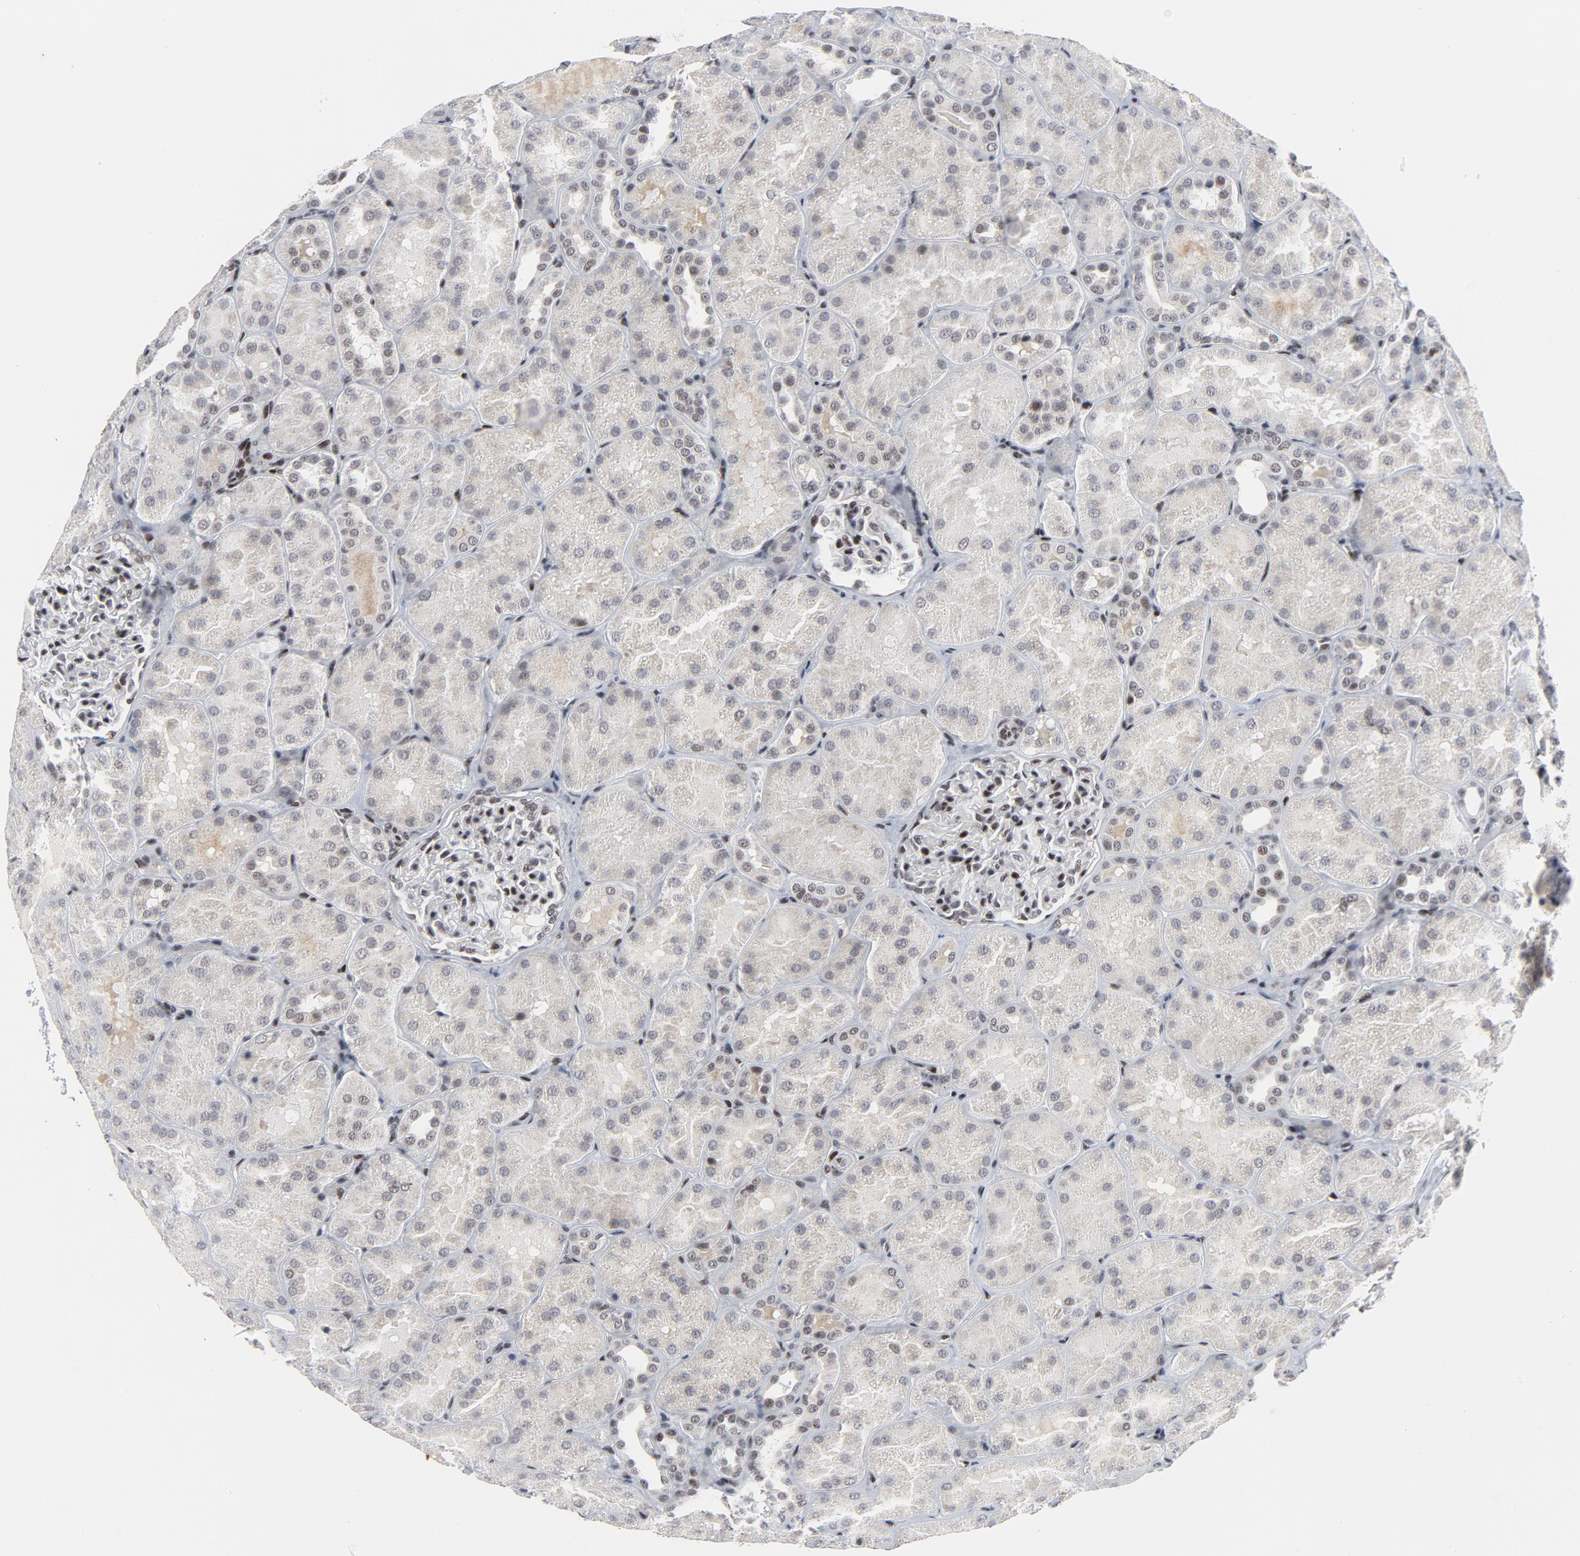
{"staining": {"intensity": "weak", "quantity": "25%-75%", "location": "nuclear"}, "tissue": "kidney", "cell_type": "Cells in glomeruli", "image_type": "normal", "snomed": [{"axis": "morphology", "description": "Normal tissue, NOS"}, {"axis": "topography", "description": "Kidney"}], "caption": "Immunohistochemistry of benign human kidney reveals low levels of weak nuclear expression in approximately 25%-75% of cells in glomeruli.", "gene": "GABPA", "patient": {"sex": "male", "age": 28}}